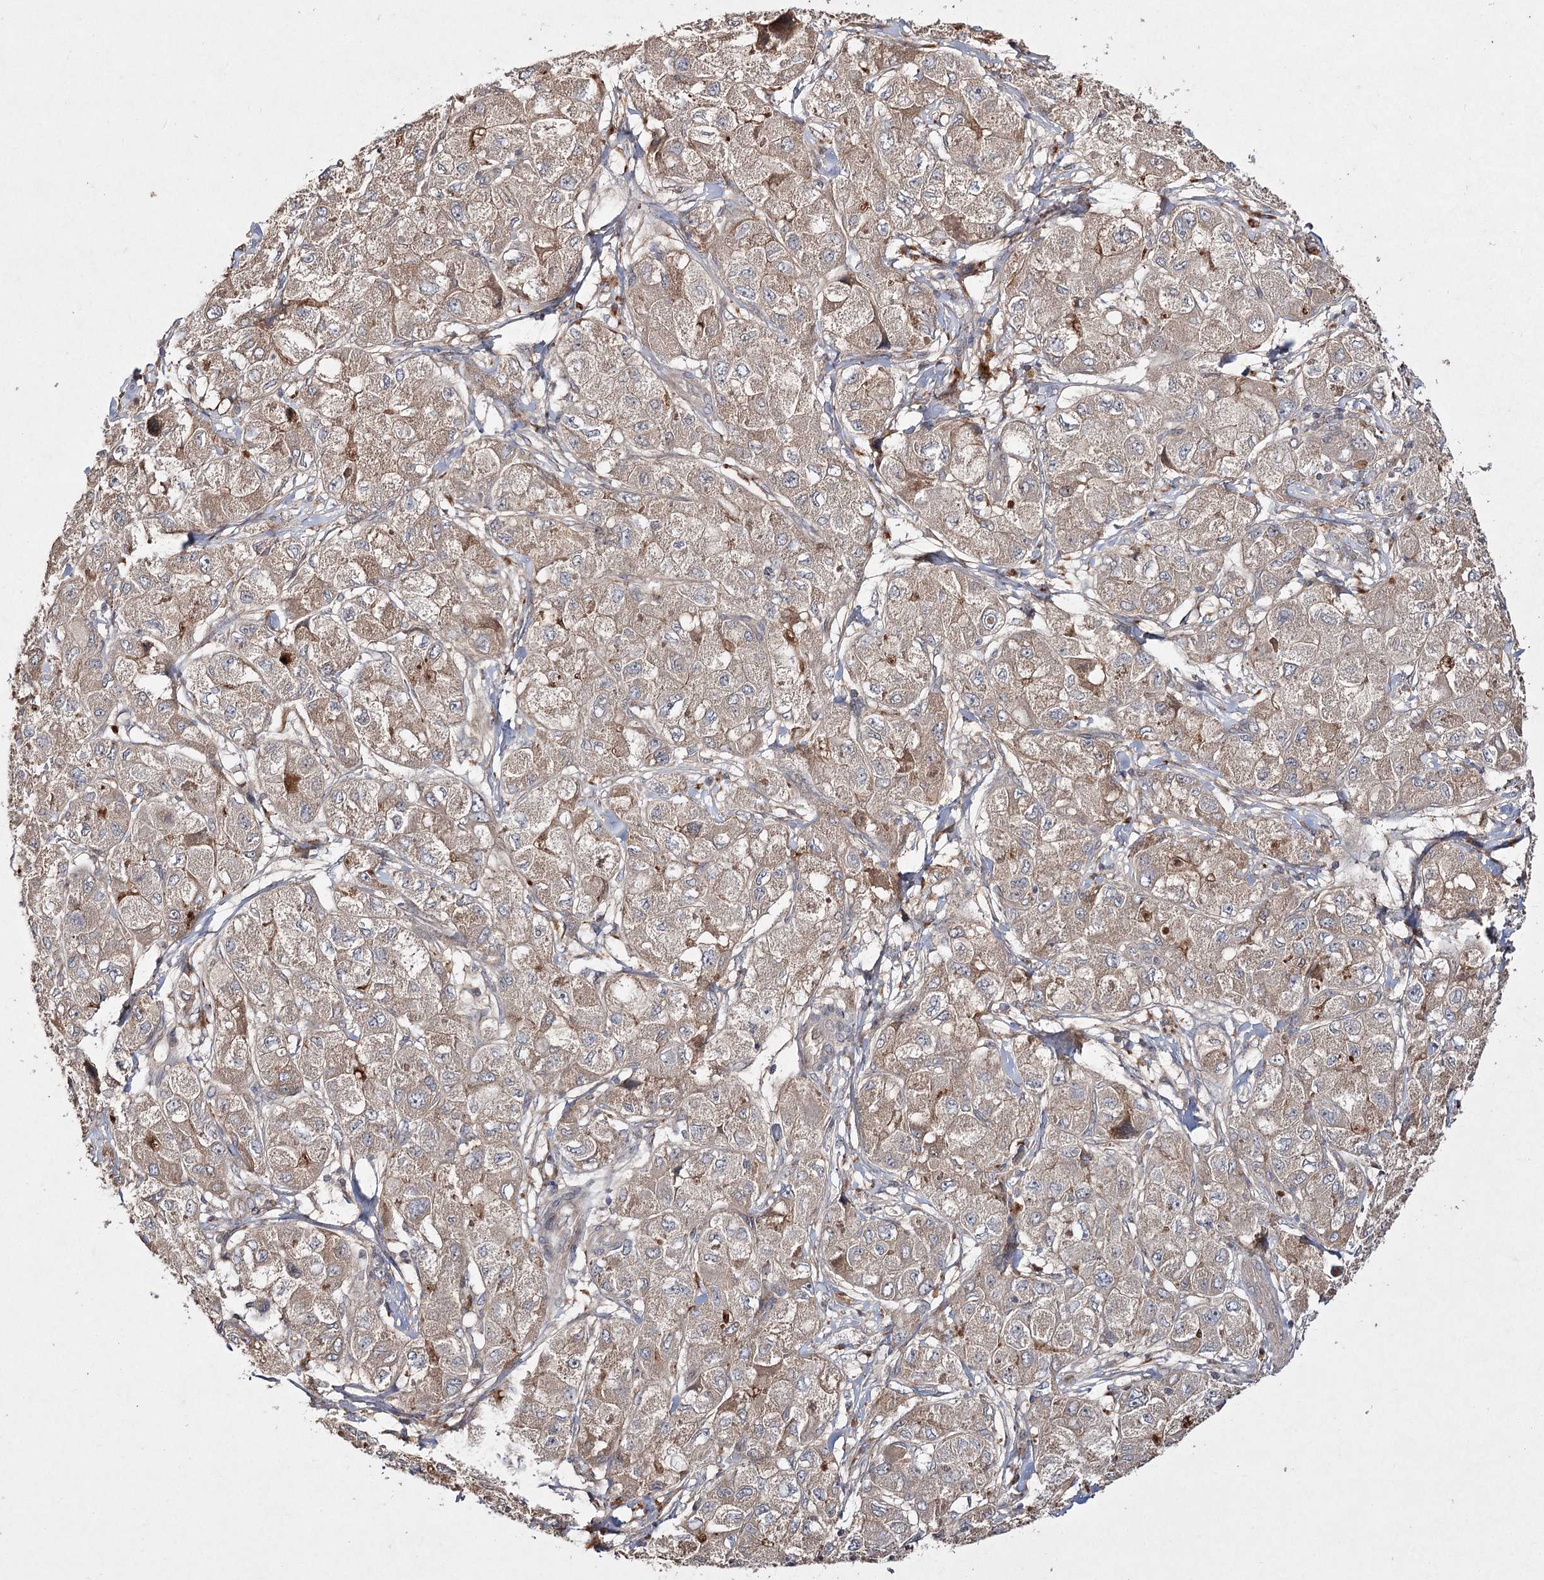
{"staining": {"intensity": "moderate", "quantity": ">75%", "location": "cytoplasmic/membranous"}, "tissue": "liver cancer", "cell_type": "Tumor cells", "image_type": "cancer", "snomed": [{"axis": "morphology", "description": "Carcinoma, Hepatocellular, NOS"}, {"axis": "topography", "description": "Liver"}], "caption": "Tumor cells exhibit medium levels of moderate cytoplasmic/membranous staining in approximately >75% of cells in liver cancer (hepatocellular carcinoma). (DAB IHC, brown staining for protein, blue staining for nuclei).", "gene": "FANCL", "patient": {"sex": "male", "age": 80}}